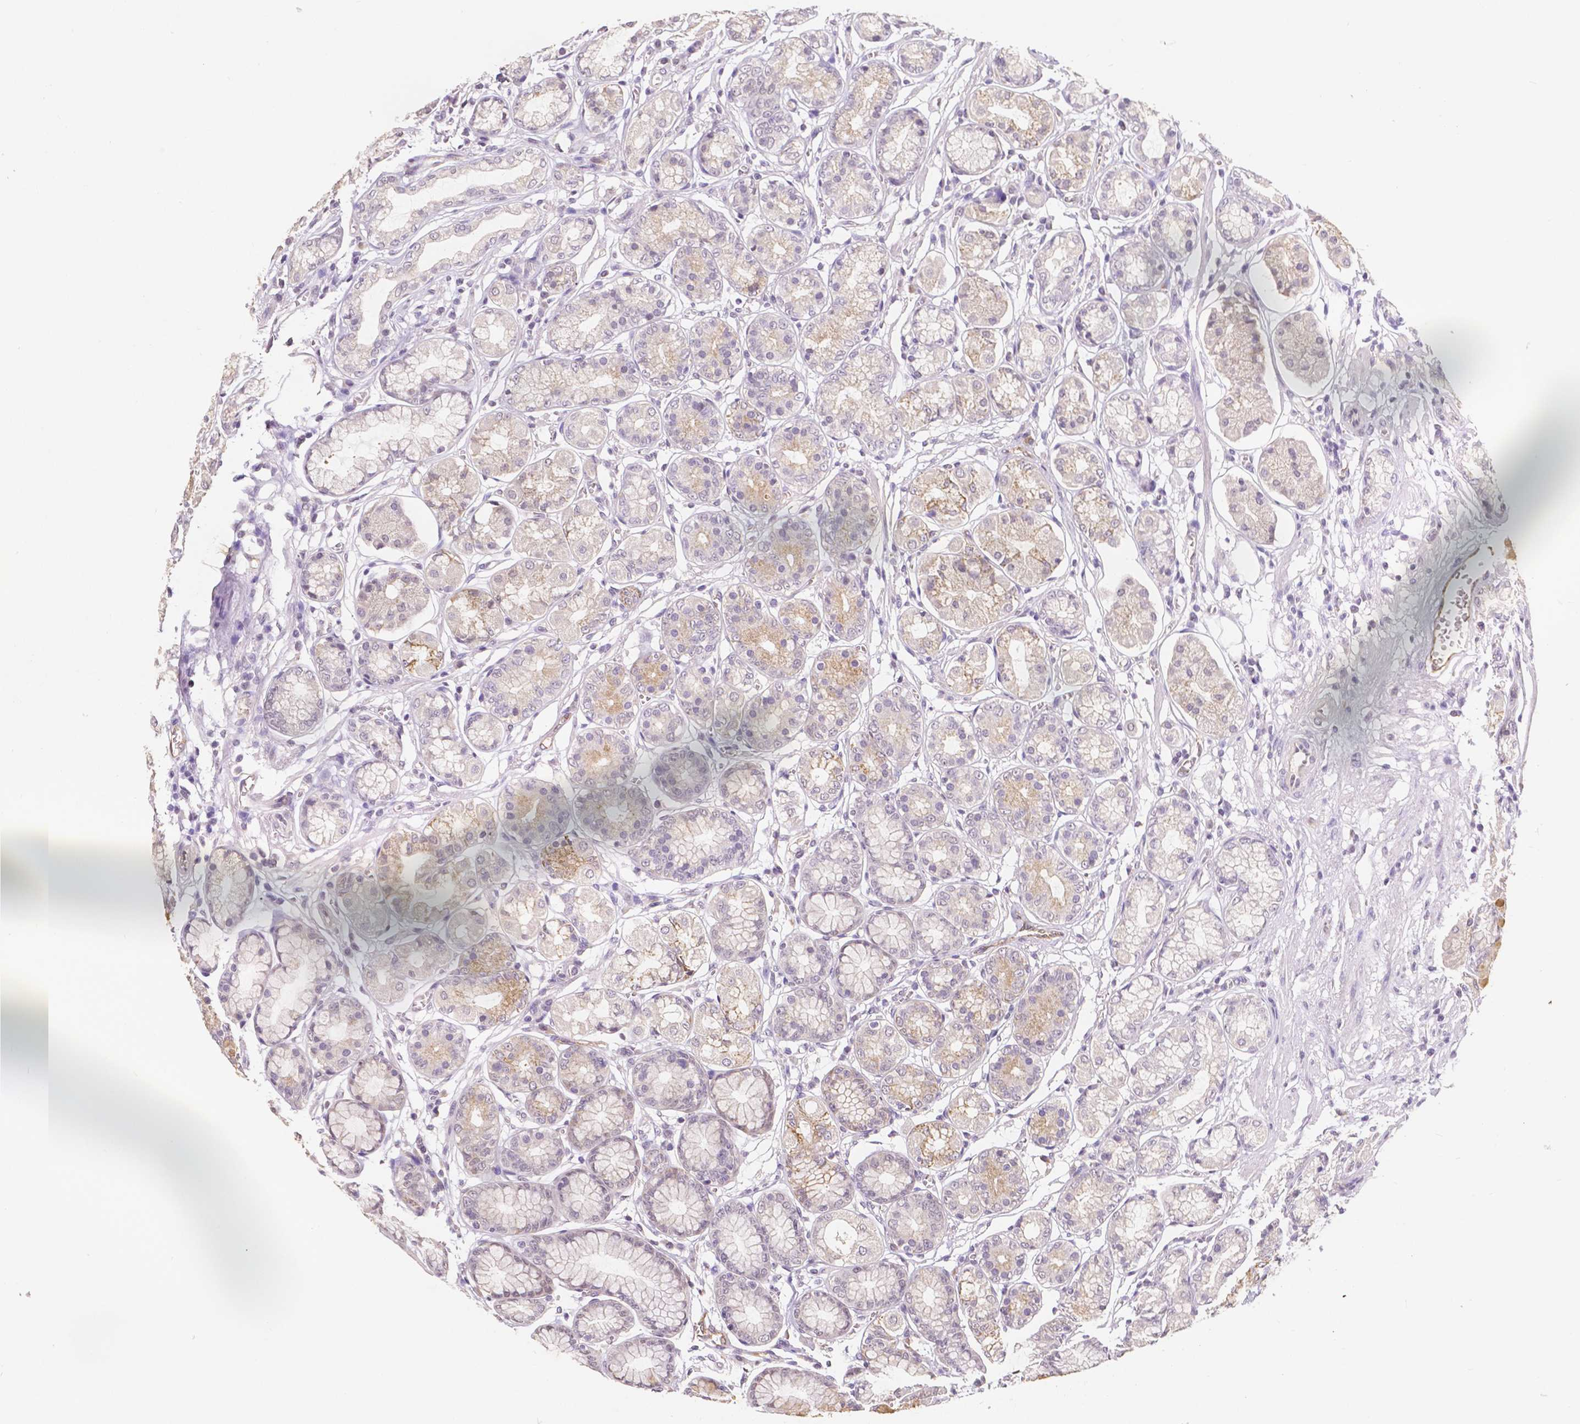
{"staining": {"intensity": "weak", "quantity": "25%-75%", "location": "cytoplasmic/membranous"}, "tissue": "stomach", "cell_type": "Glandular cells", "image_type": "normal", "snomed": [{"axis": "morphology", "description": "Normal tissue, NOS"}, {"axis": "topography", "description": "Stomach"}, {"axis": "topography", "description": "Stomach, lower"}], "caption": "DAB immunohistochemical staining of unremarkable stomach displays weak cytoplasmic/membranous protein expression in approximately 25%-75% of glandular cells. The staining is performed using DAB (3,3'-diaminobenzidine) brown chromogen to label protein expression. The nuclei are counter-stained blue using hematoxylin.", "gene": "ELAVL2", "patient": {"sex": "male", "age": 76}}